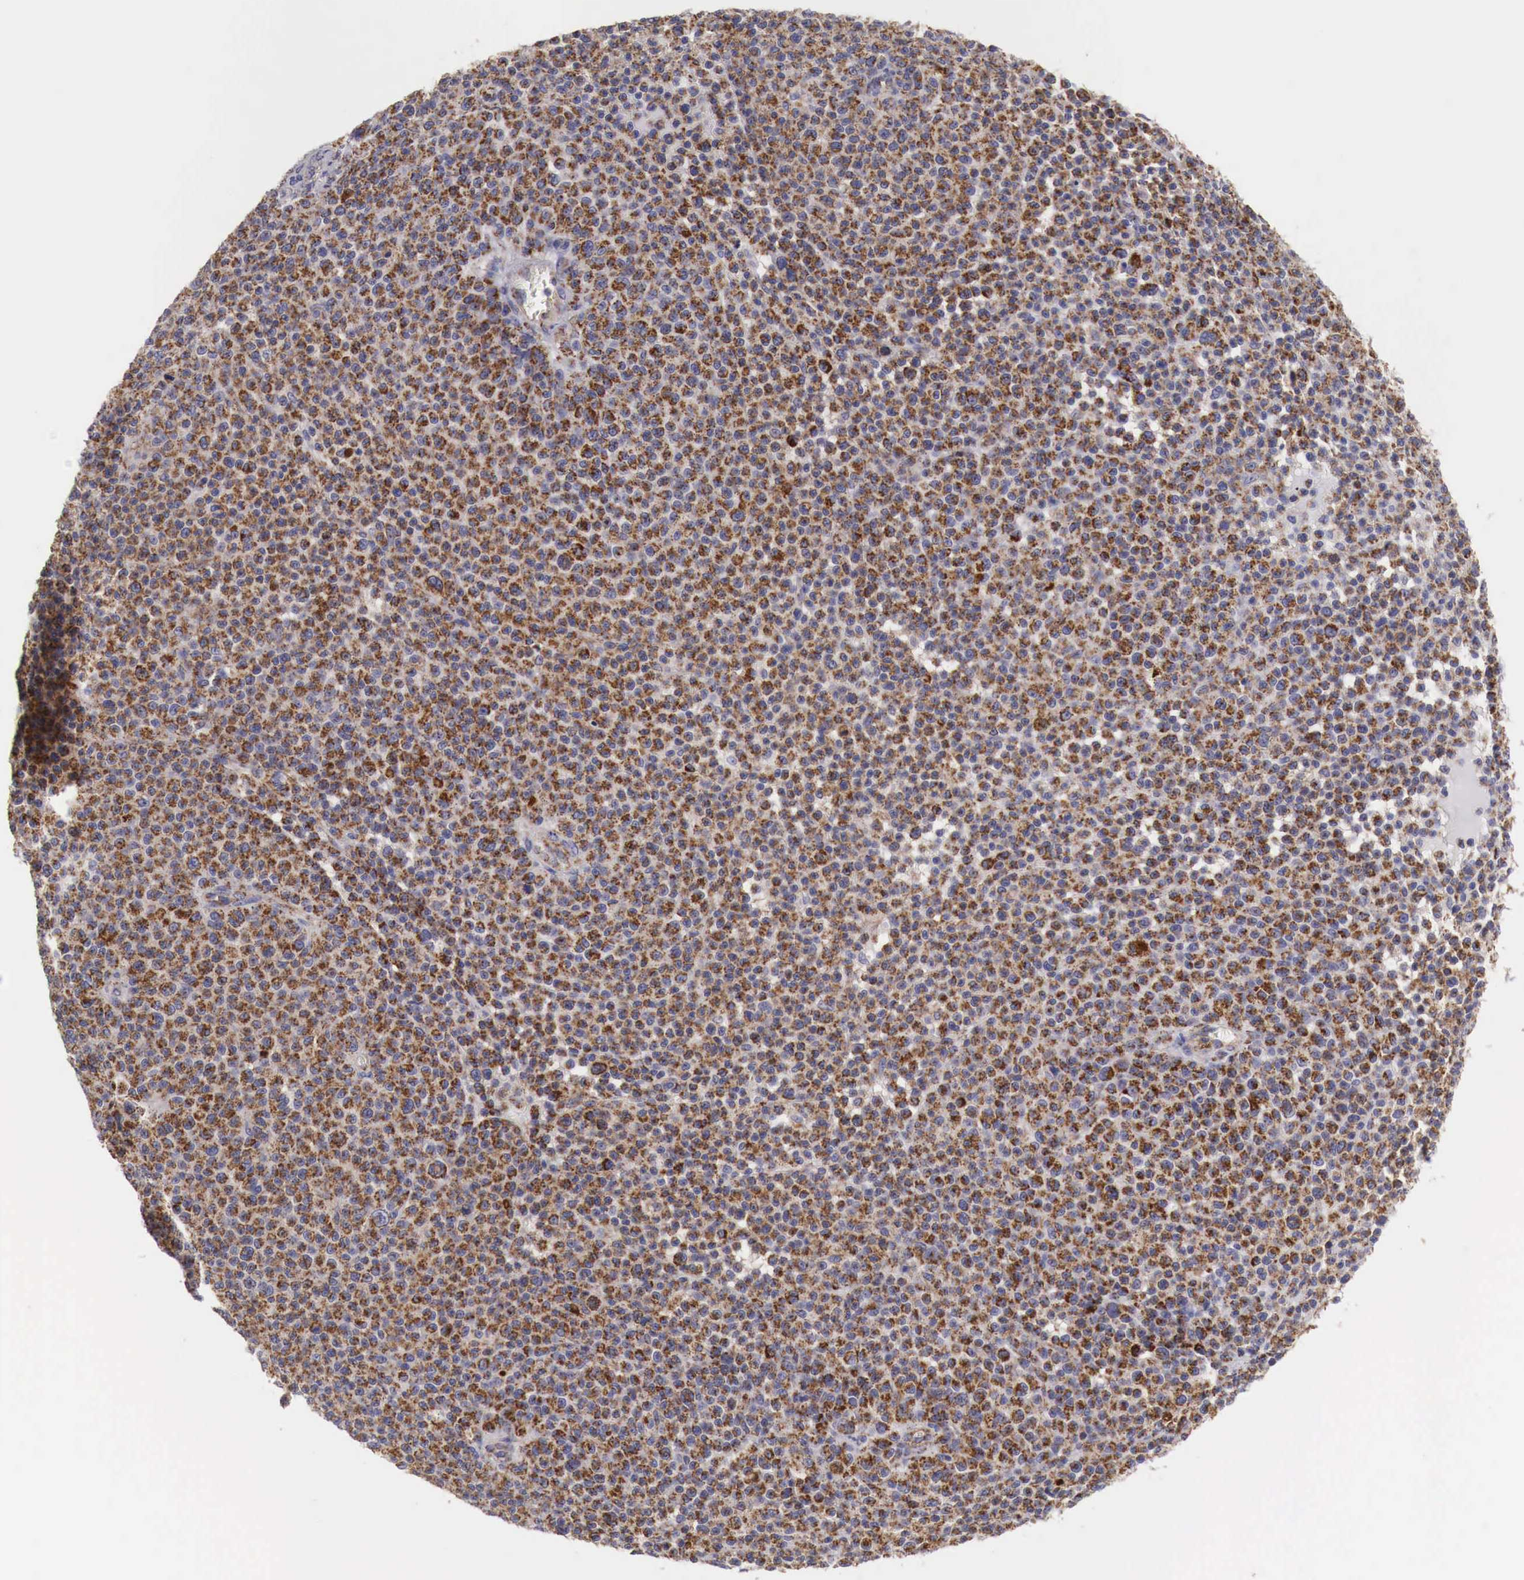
{"staining": {"intensity": "strong", "quantity": ">75%", "location": "cytoplasmic/membranous"}, "tissue": "melanoma", "cell_type": "Tumor cells", "image_type": "cancer", "snomed": [{"axis": "morphology", "description": "Malignant melanoma, Metastatic site"}, {"axis": "topography", "description": "Skin"}], "caption": "Protein staining of malignant melanoma (metastatic site) tissue exhibits strong cytoplasmic/membranous positivity in approximately >75% of tumor cells. The protein of interest is shown in brown color, while the nuclei are stained blue.", "gene": "XPNPEP3", "patient": {"sex": "male", "age": 32}}